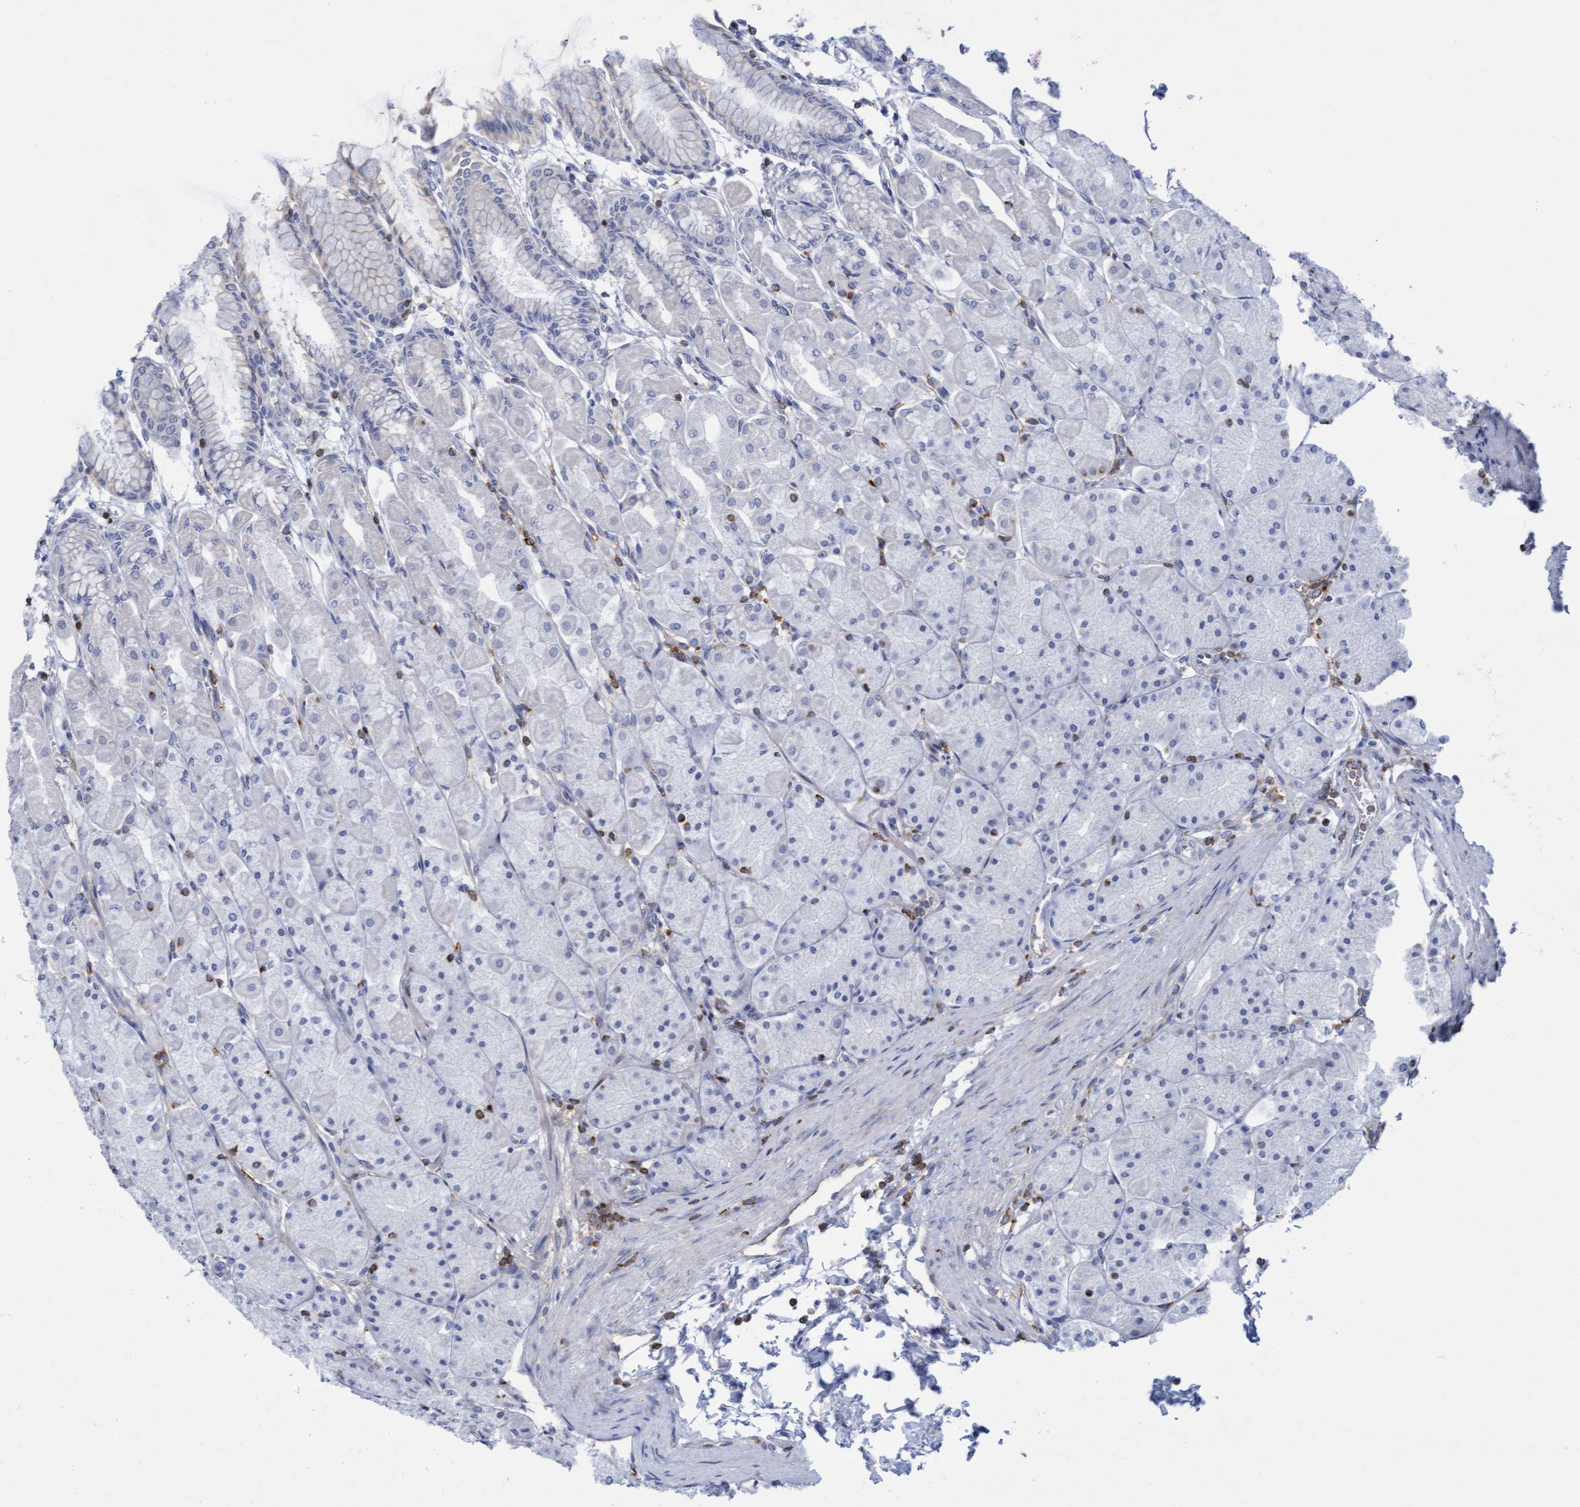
{"staining": {"intensity": "weak", "quantity": "<25%", "location": "cytoplasmic/membranous"}, "tissue": "stomach", "cell_type": "Glandular cells", "image_type": "normal", "snomed": [{"axis": "morphology", "description": "Normal tissue, NOS"}, {"axis": "topography", "description": "Stomach, upper"}], "caption": "IHC of unremarkable stomach exhibits no positivity in glandular cells. (DAB immunohistochemistry, high magnification).", "gene": "FNBP1", "patient": {"sex": "female", "age": 56}}